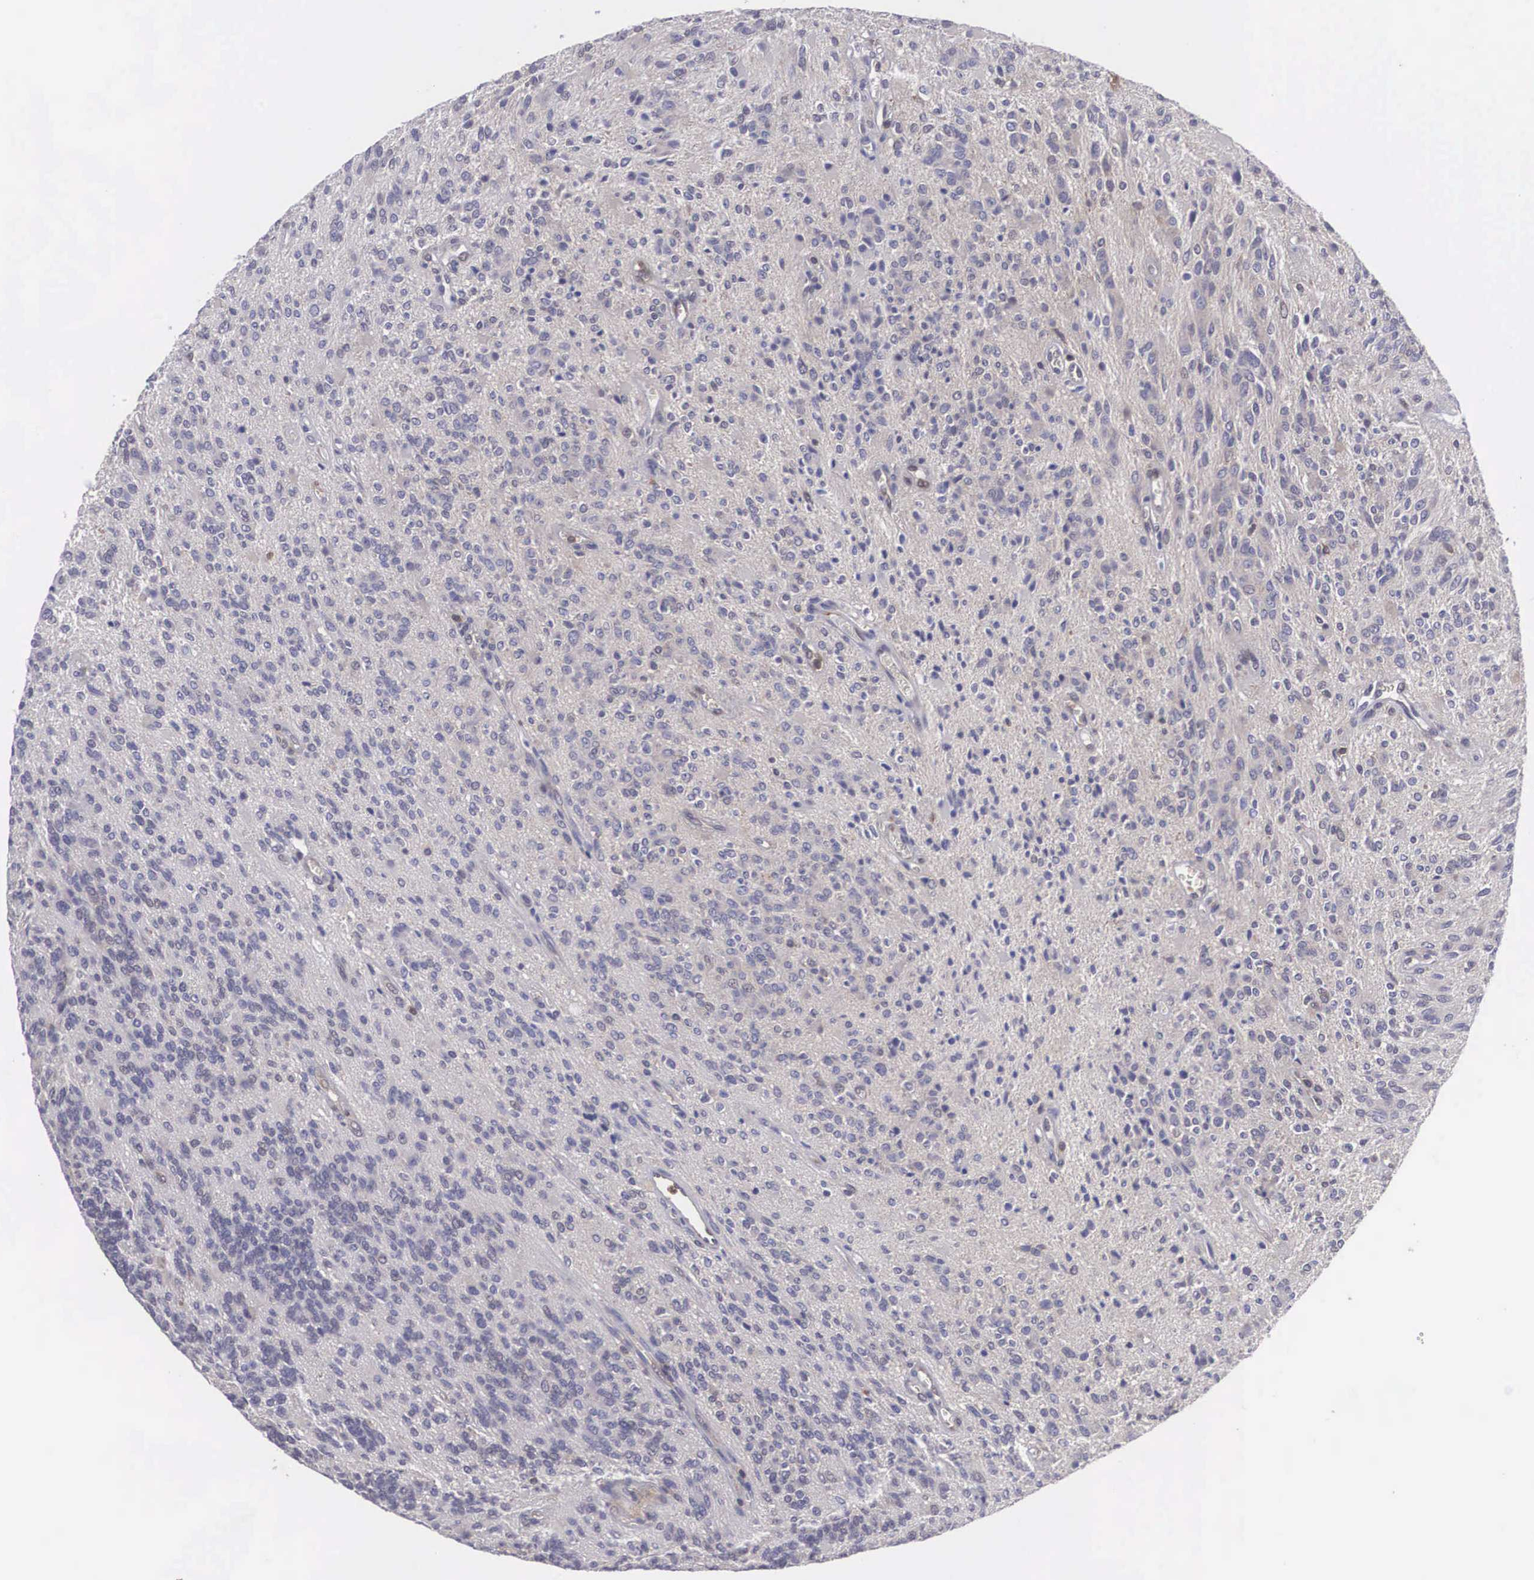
{"staining": {"intensity": "negative", "quantity": "none", "location": "none"}, "tissue": "glioma", "cell_type": "Tumor cells", "image_type": "cancer", "snomed": [{"axis": "morphology", "description": "Glioma, malignant, Low grade"}, {"axis": "topography", "description": "Brain"}], "caption": "Glioma was stained to show a protein in brown. There is no significant staining in tumor cells.", "gene": "ADSL", "patient": {"sex": "female", "age": 15}}